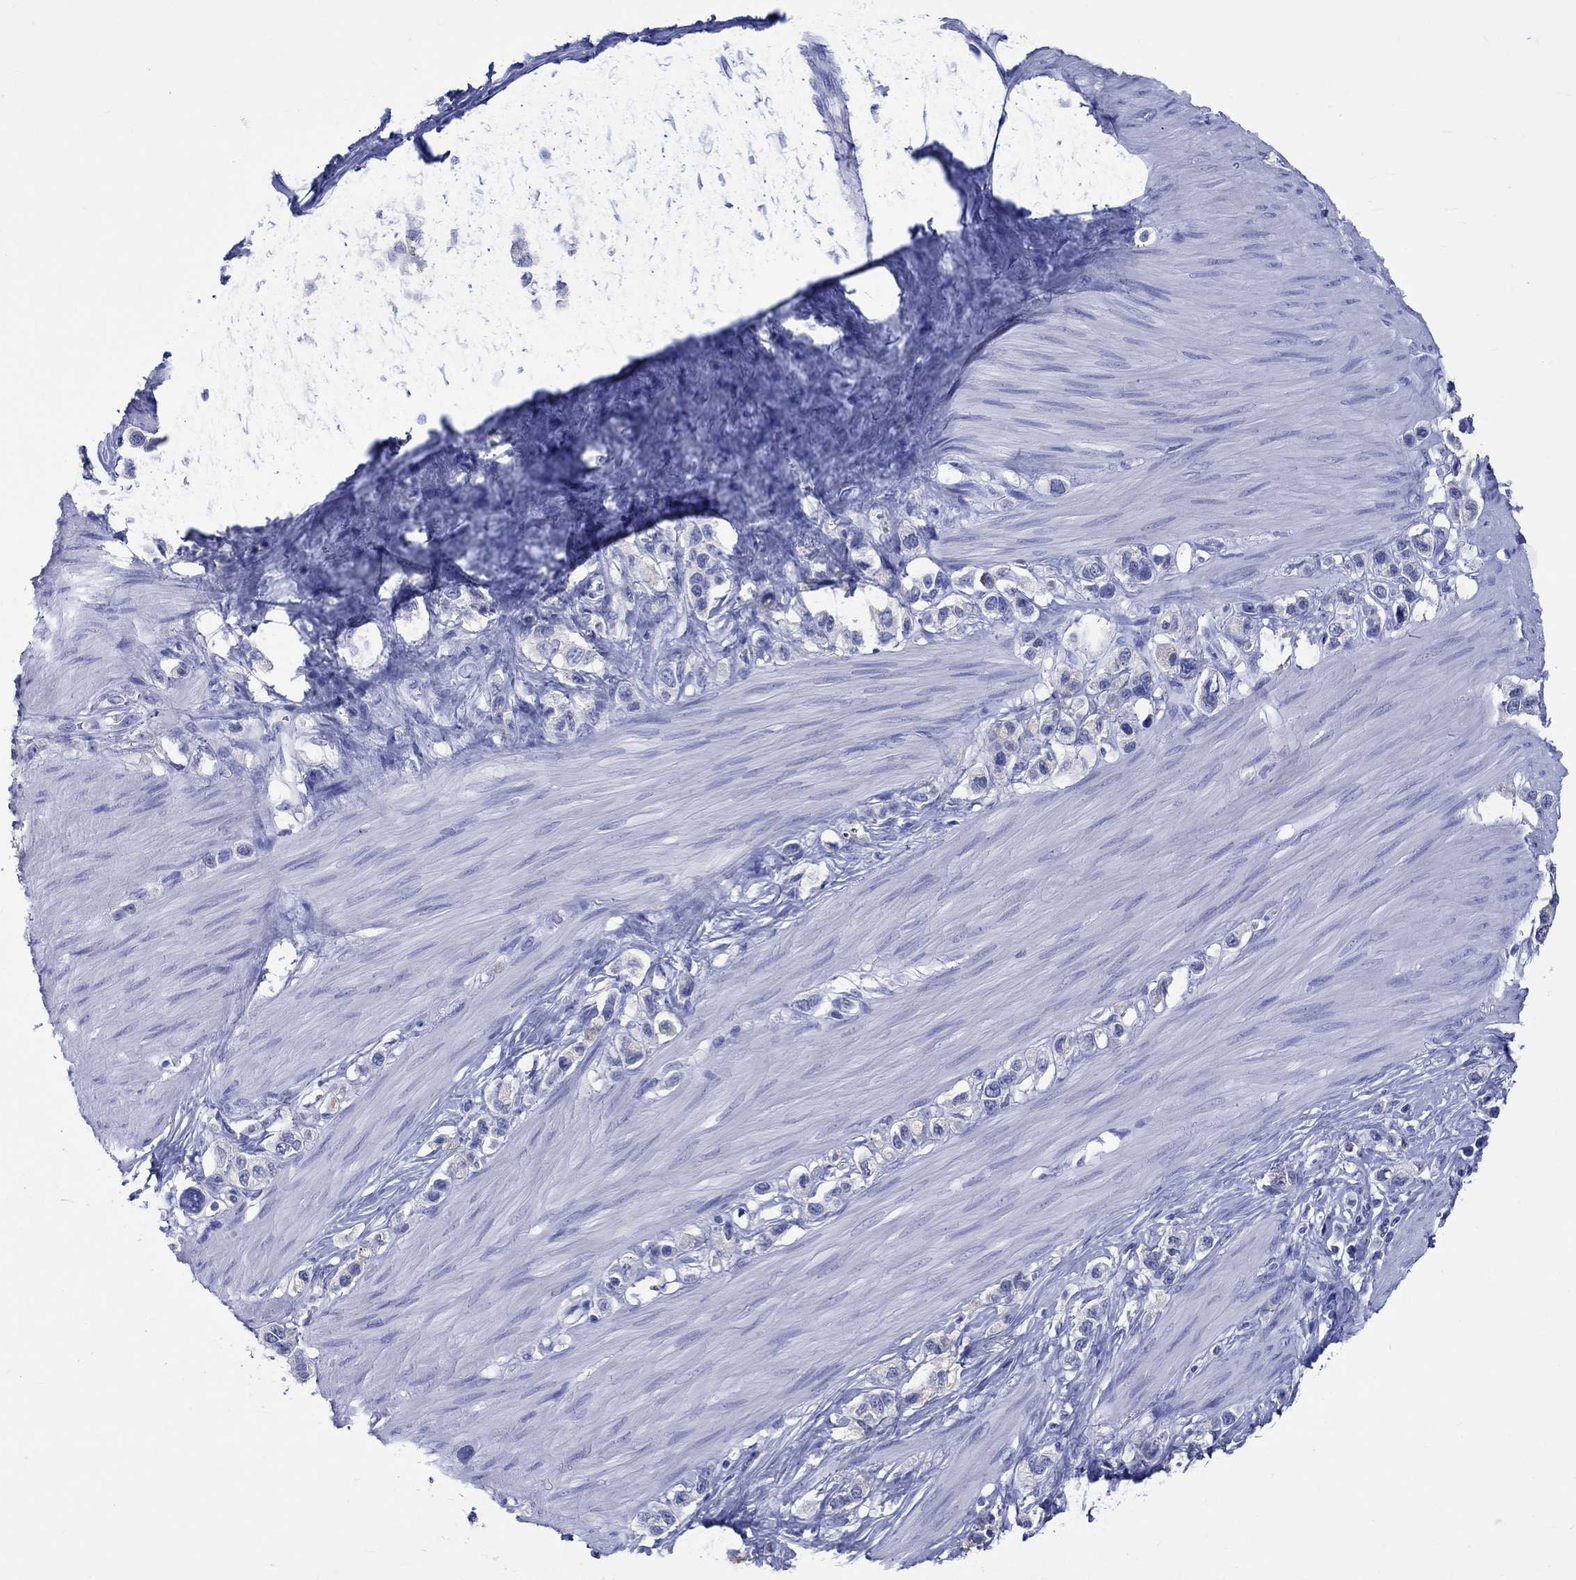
{"staining": {"intensity": "negative", "quantity": "none", "location": "none"}, "tissue": "stomach cancer", "cell_type": "Tumor cells", "image_type": "cancer", "snomed": [{"axis": "morphology", "description": "Normal tissue, NOS"}, {"axis": "morphology", "description": "Adenocarcinoma, NOS"}, {"axis": "morphology", "description": "Adenocarcinoma, High grade"}, {"axis": "topography", "description": "Stomach, upper"}, {"axis": "topography", "description": "Stomach"}], "caption": "Tumor cells are negative for brown protein staining in stomach cancer (high-grade adenocarcinoma). Nuclei are stained in blue.", "gene": "KLHL33", "patient": {"sex": "female", "age": 65}}